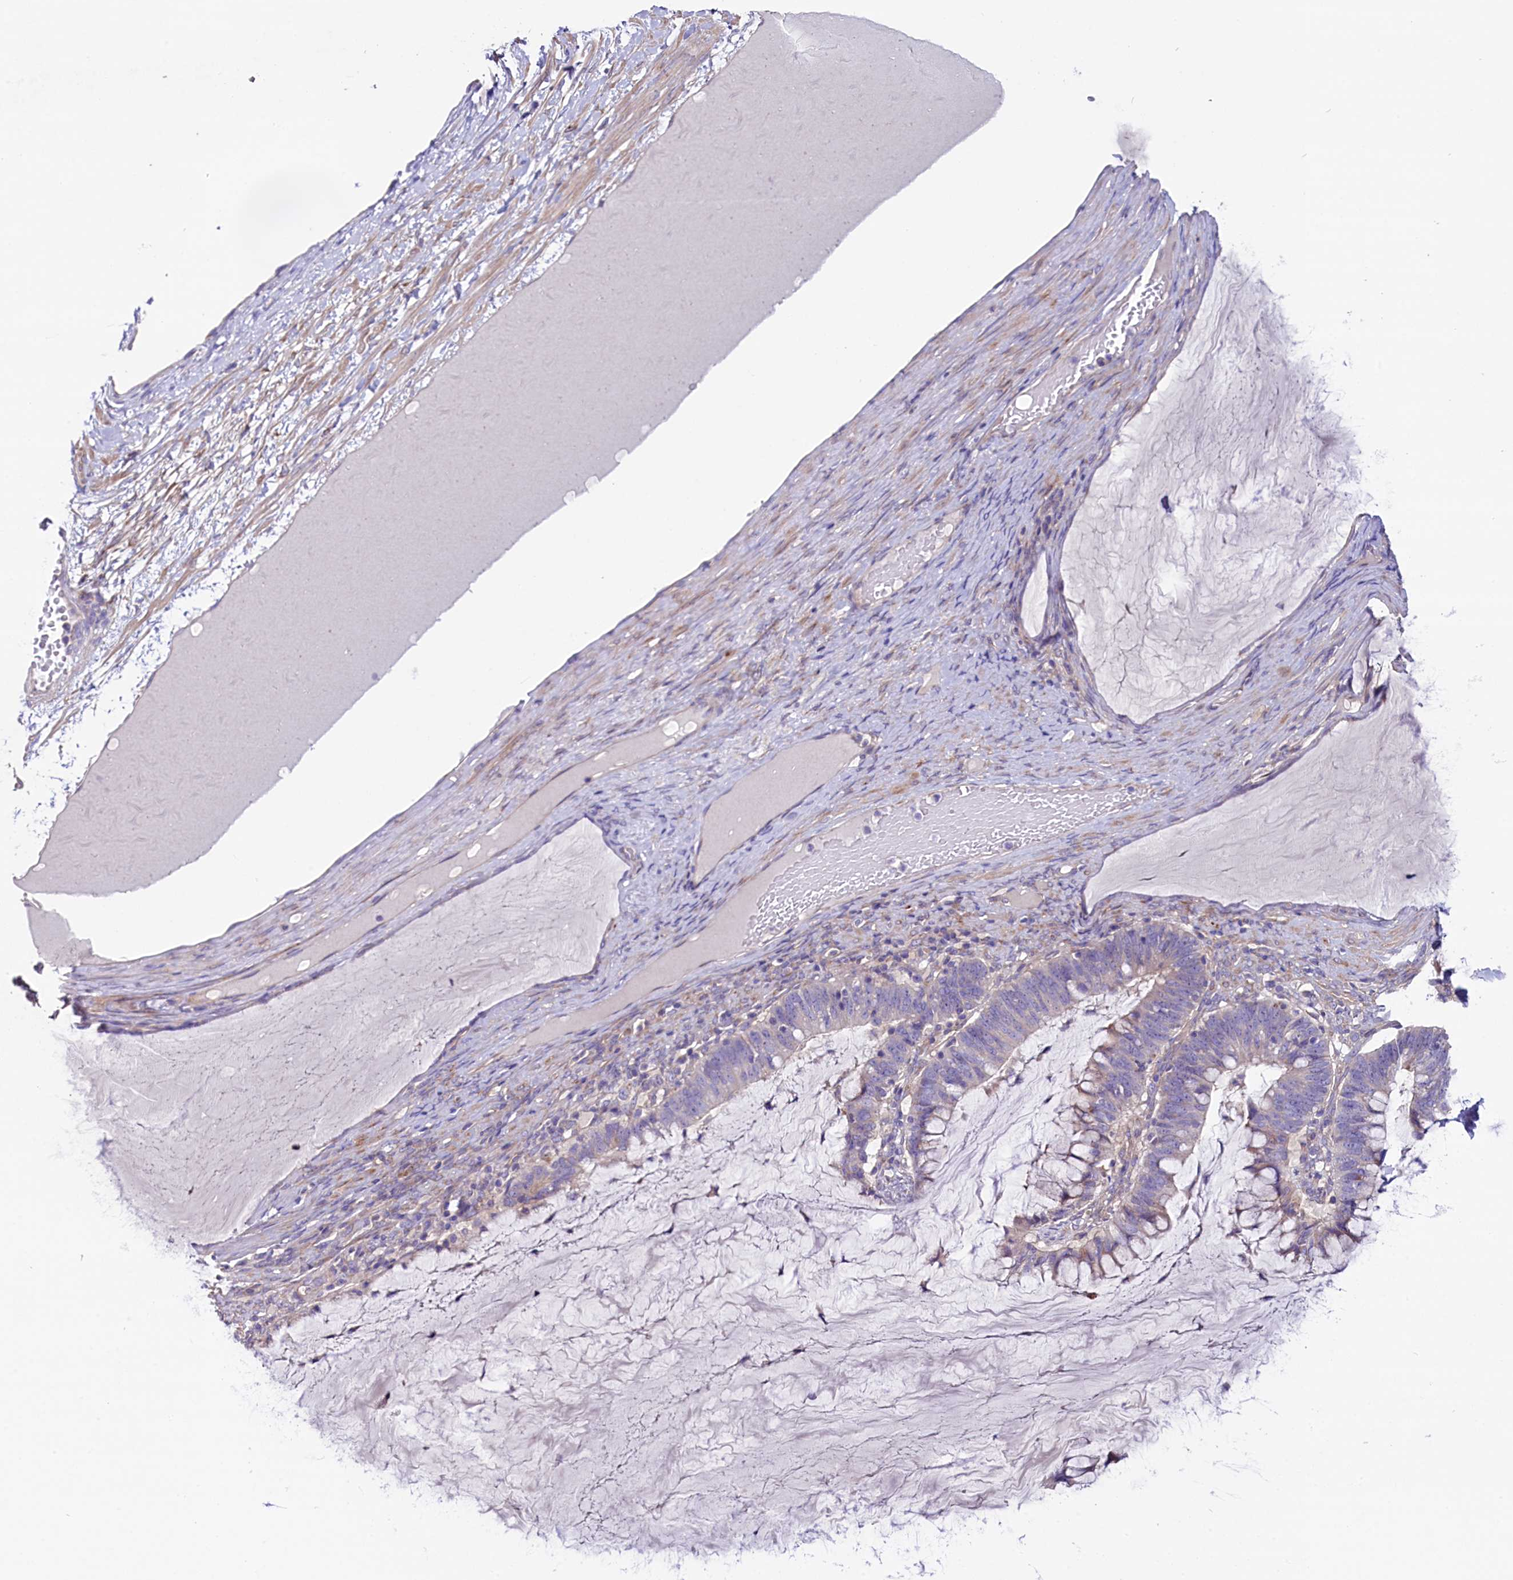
{"staining": {"intensity": "negative", "quantity": "none", "location": "none"}, "tissue": "ovarian cancer", "cell_type": "Tumor cells", "image_type": "cancer", "snomed": [{"axis": "morphology", "description": "Cystadenocarcinoma, mucinous, NOS"}, {"axis": "topography", "description": "Ovary"}], "caption": "Immunohistochemistry (IHC) micrograph of neoplastic tissue: human ovarian mucinous cystadenocarcinoma stained with DAB reveals no significant protein expression in tumor cells. (DAB immunohistochemistry with hematoxylin counter stain).", "gene": "GPR108", "patient": {"sex": "female", "age": 61}}